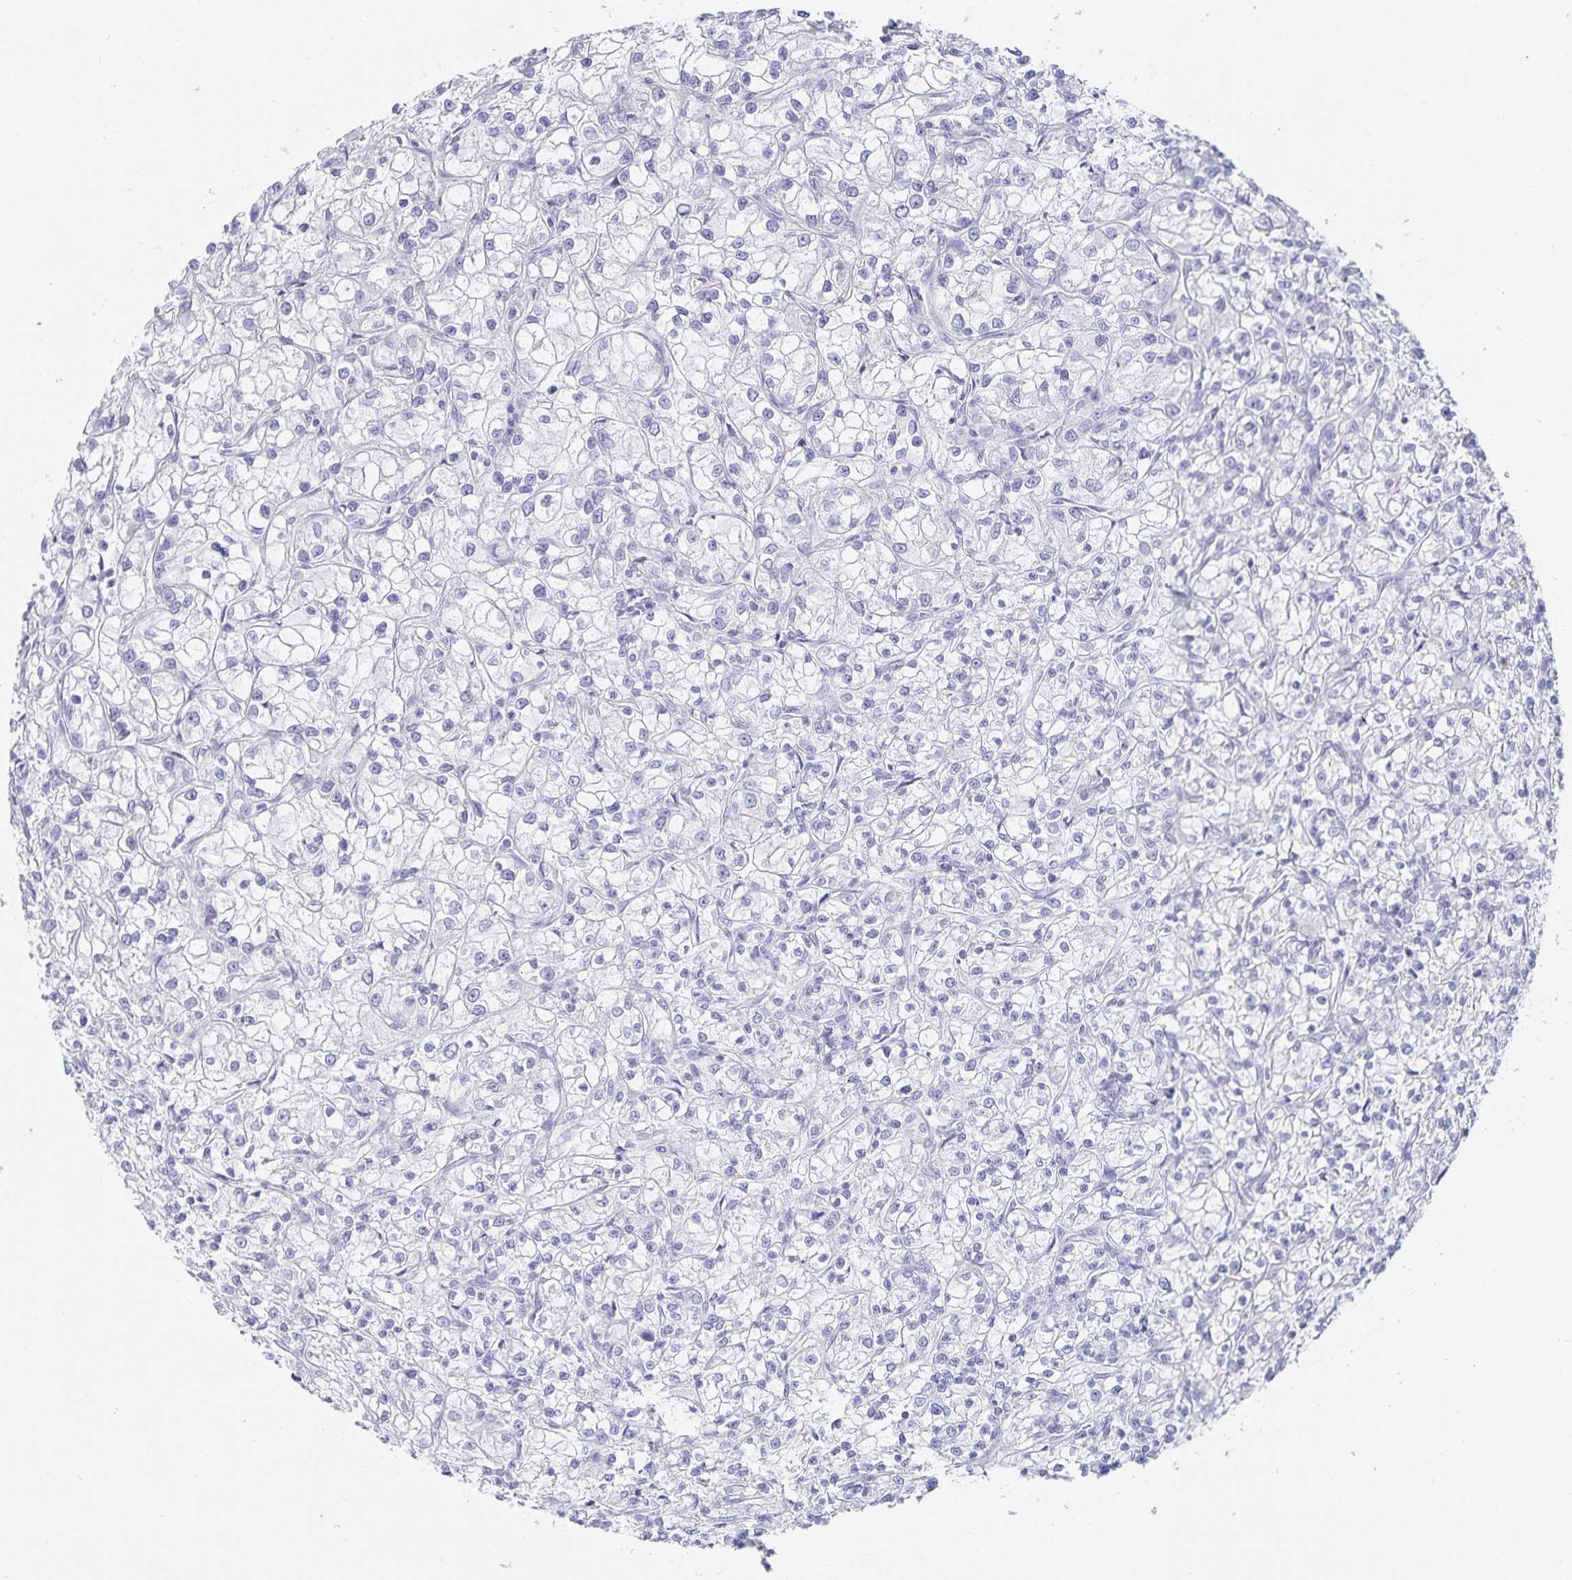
{"staining": {"intensity": "negative", "quantity": "none", "location": "none"}, "tissue": "renal cancer", "cell_type": "Tumor cells", "image_type": "cancer", "snomed": [{"axis": "morphology", "description": "Adenocarcinoma, NOS"}, {"axis": "topography", "description": "Kidney"}], "caption": "The histopathology image displays no significant positivity in tumor cells of renal cancer (adenocarcinoma).", "gene": "SFTPA1", "patient": {"sex": "female", "age": 59}}